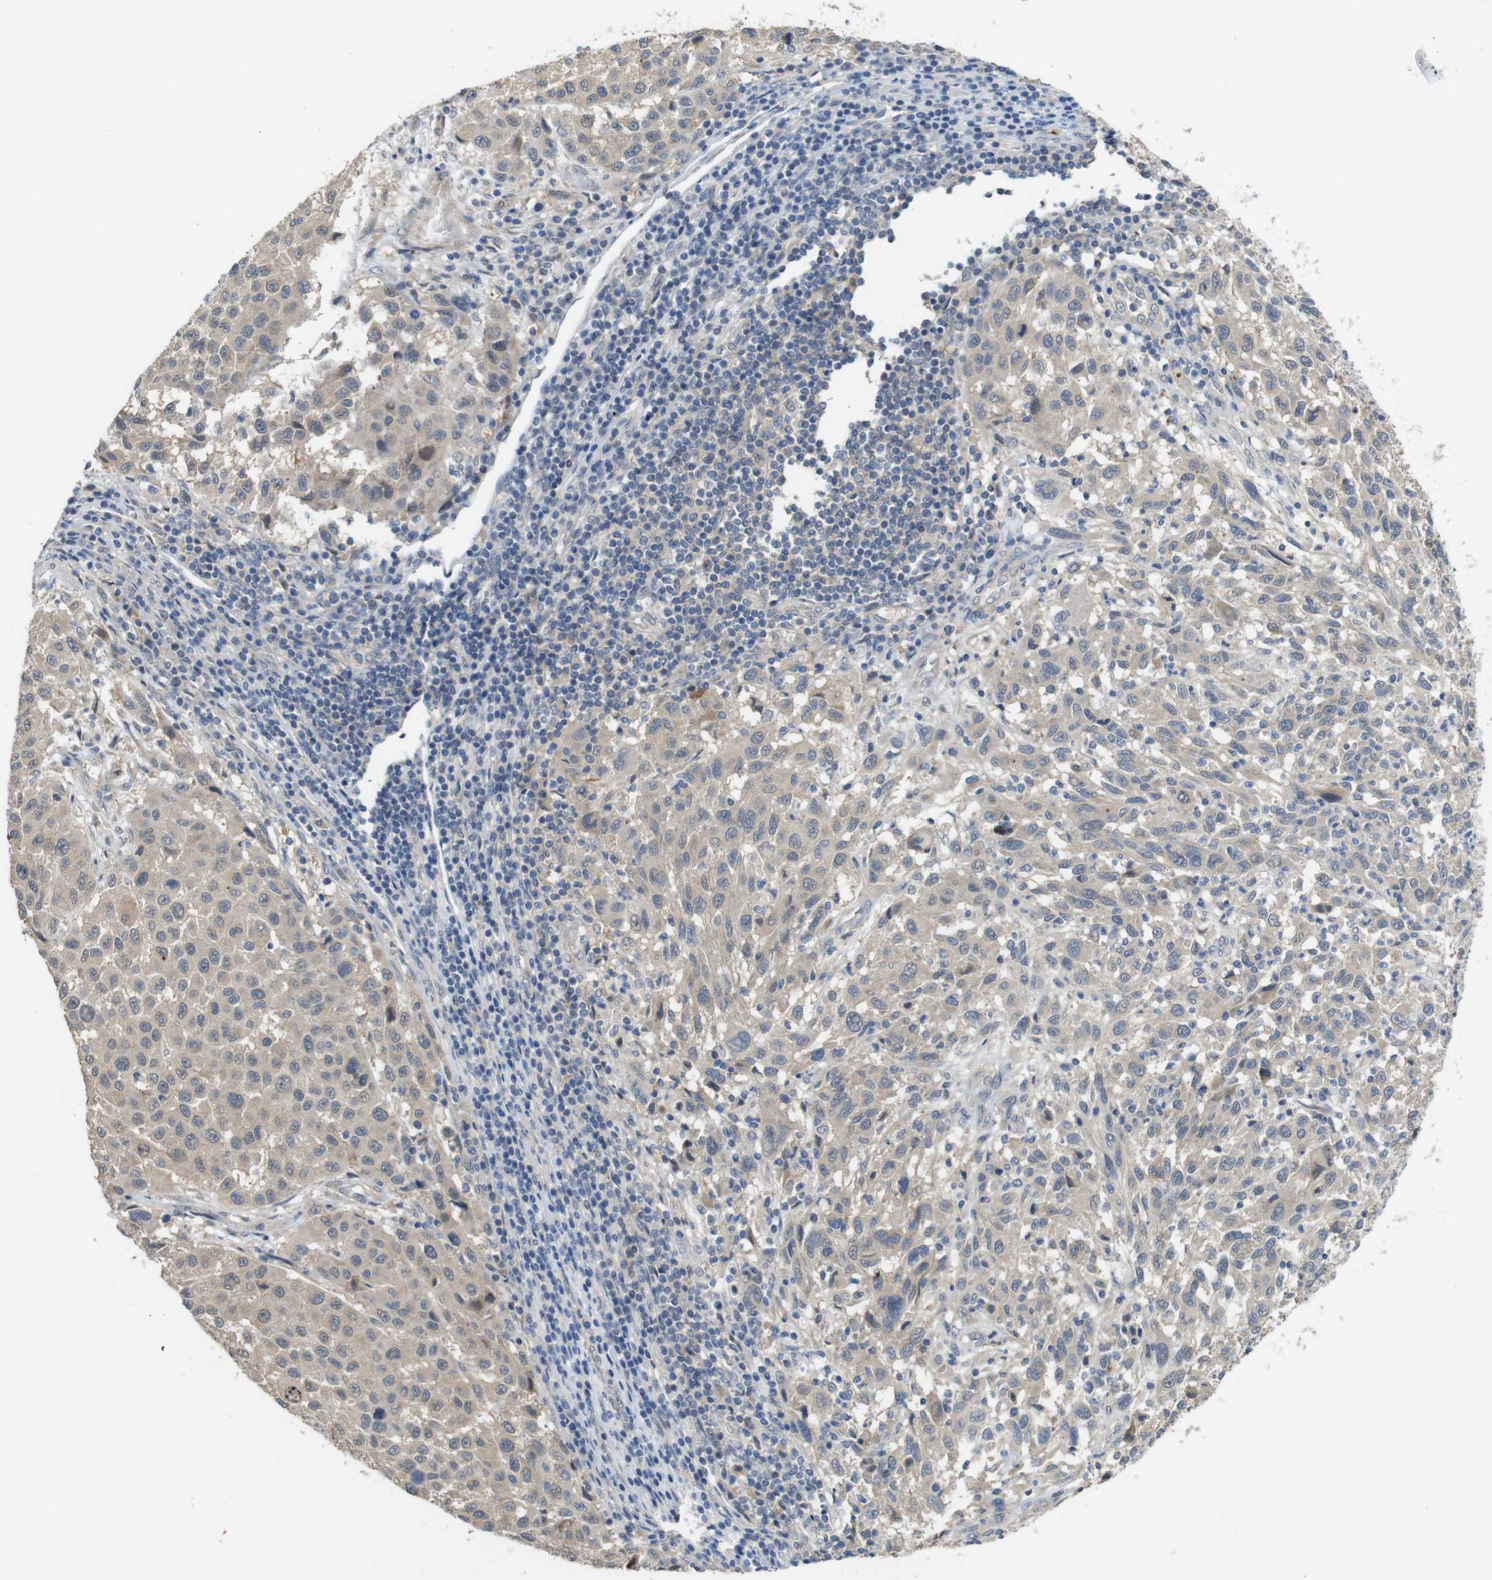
{"staining": {"intensity": "weak", "quantity": ">75%", "location": "cytoplasmic/membranous"}, "tissue": "melanoma", "cell_type": "Tumor cells", "image_type": "cancer", "snomed": [{"axis": "morphology", "description": "Malignant melanoma, Metastatic site"}, {"axis": "topography", "description": "Lymph node"}], "caption": "There is low levels of weak cytoplasmic/membranous positivity in tumor cells of malignant melanoma (metastatic site), as demonstrated by immunohistochemical staining (brown color).", "gene": "CDC34", "patient": {"sex": "male", "age": 61}}